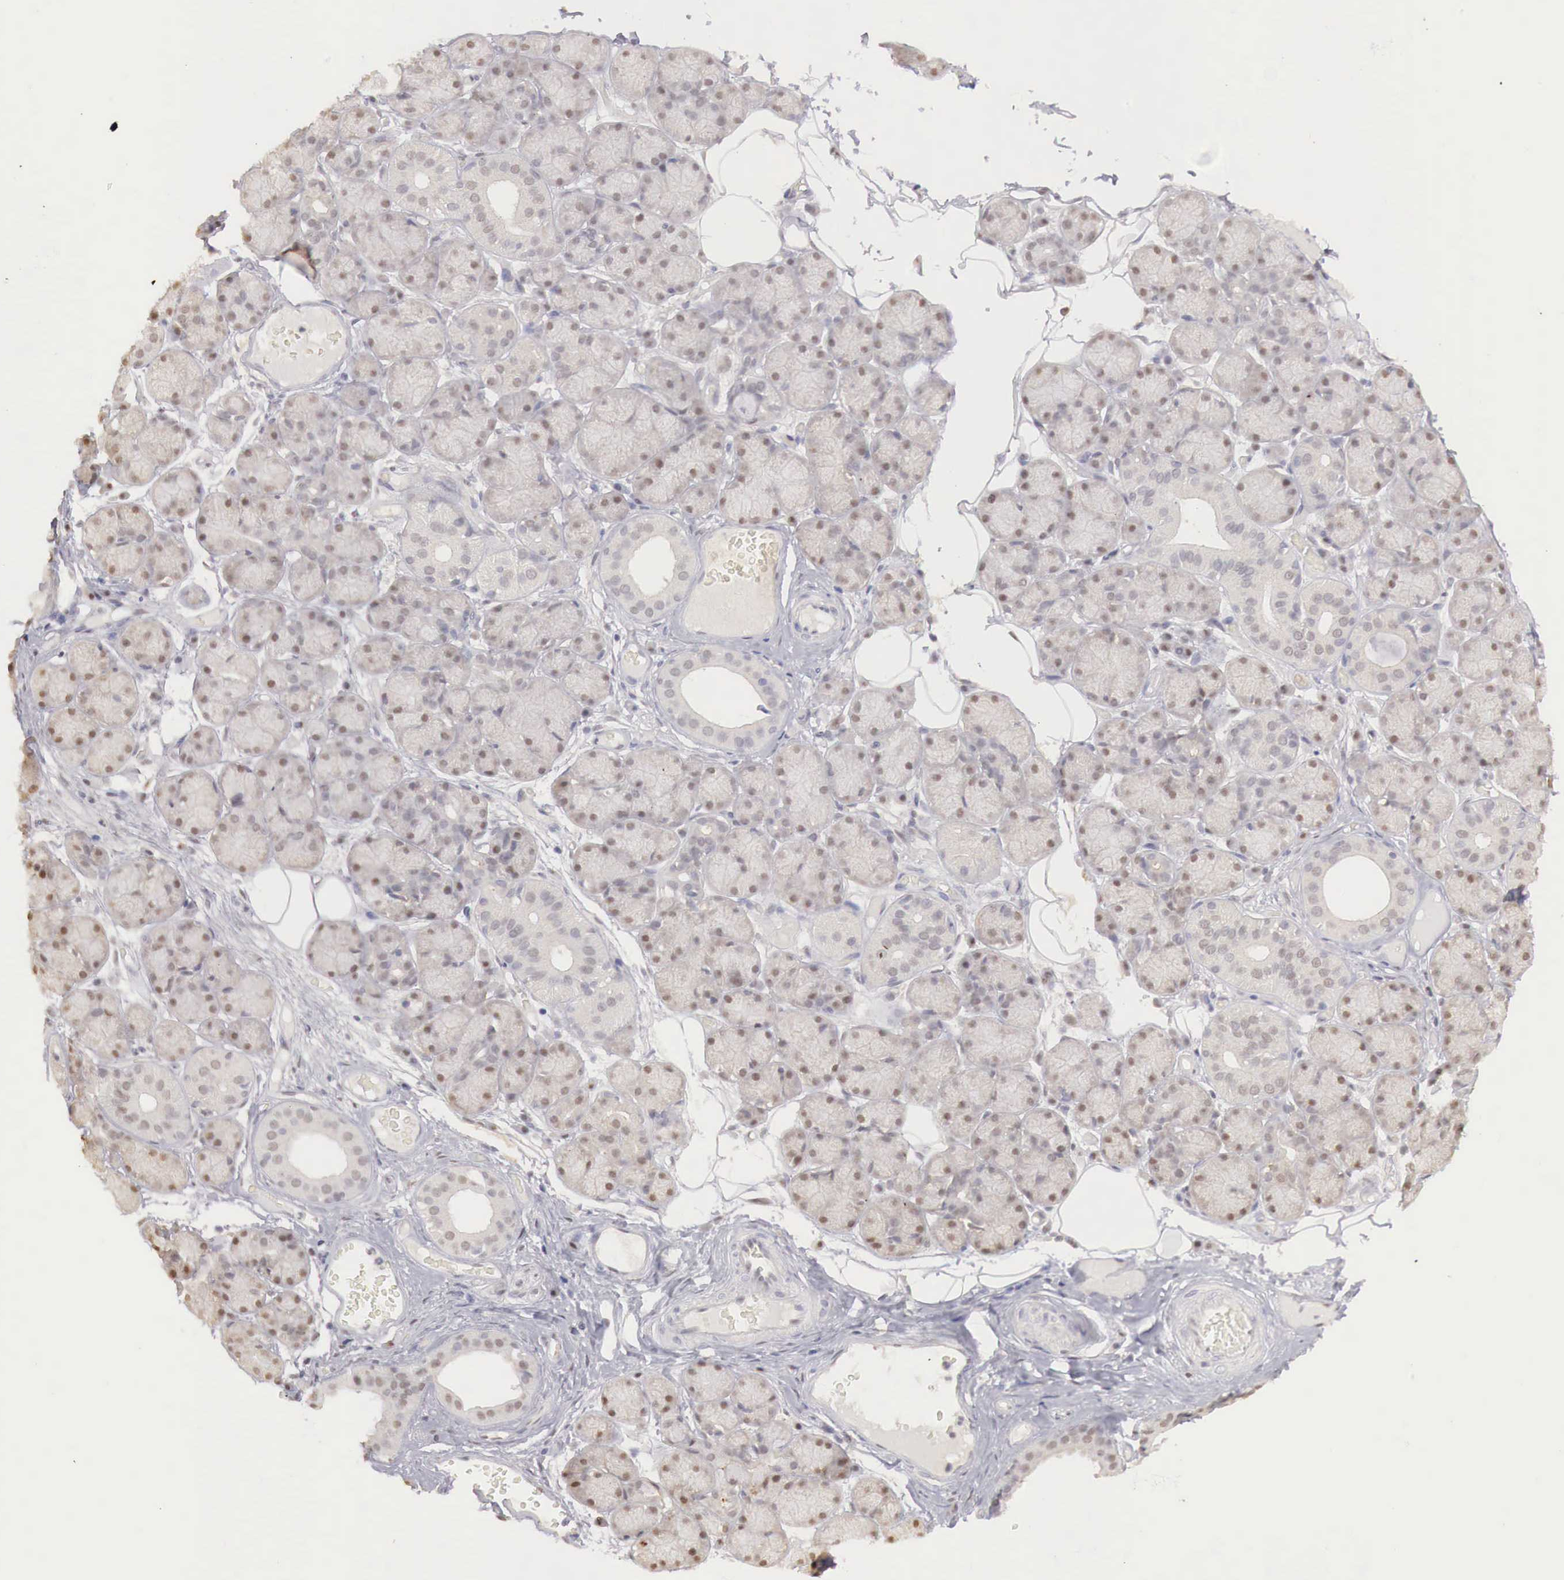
{"staining": {"intensity": "moderate", "quantity": "25%-75%", "location": "nuclear"}, "tissue": "salivary gland", "cell_type": "Glandular cells", "image_type": "normal", "snomed": [{"axis": "morphology", "description": "Normal tissue, NOS"}, {"axis": "topography", "description": "Salivary gland"}], "caption": "High-power microscopy captured an IHC histopathology image of benign salivary gland, revealing moderate nuclear expression in approximately 25%-75% of glandular cells.", "gene": "UBA1", "patient": {"sex": "male", "age": 54}}